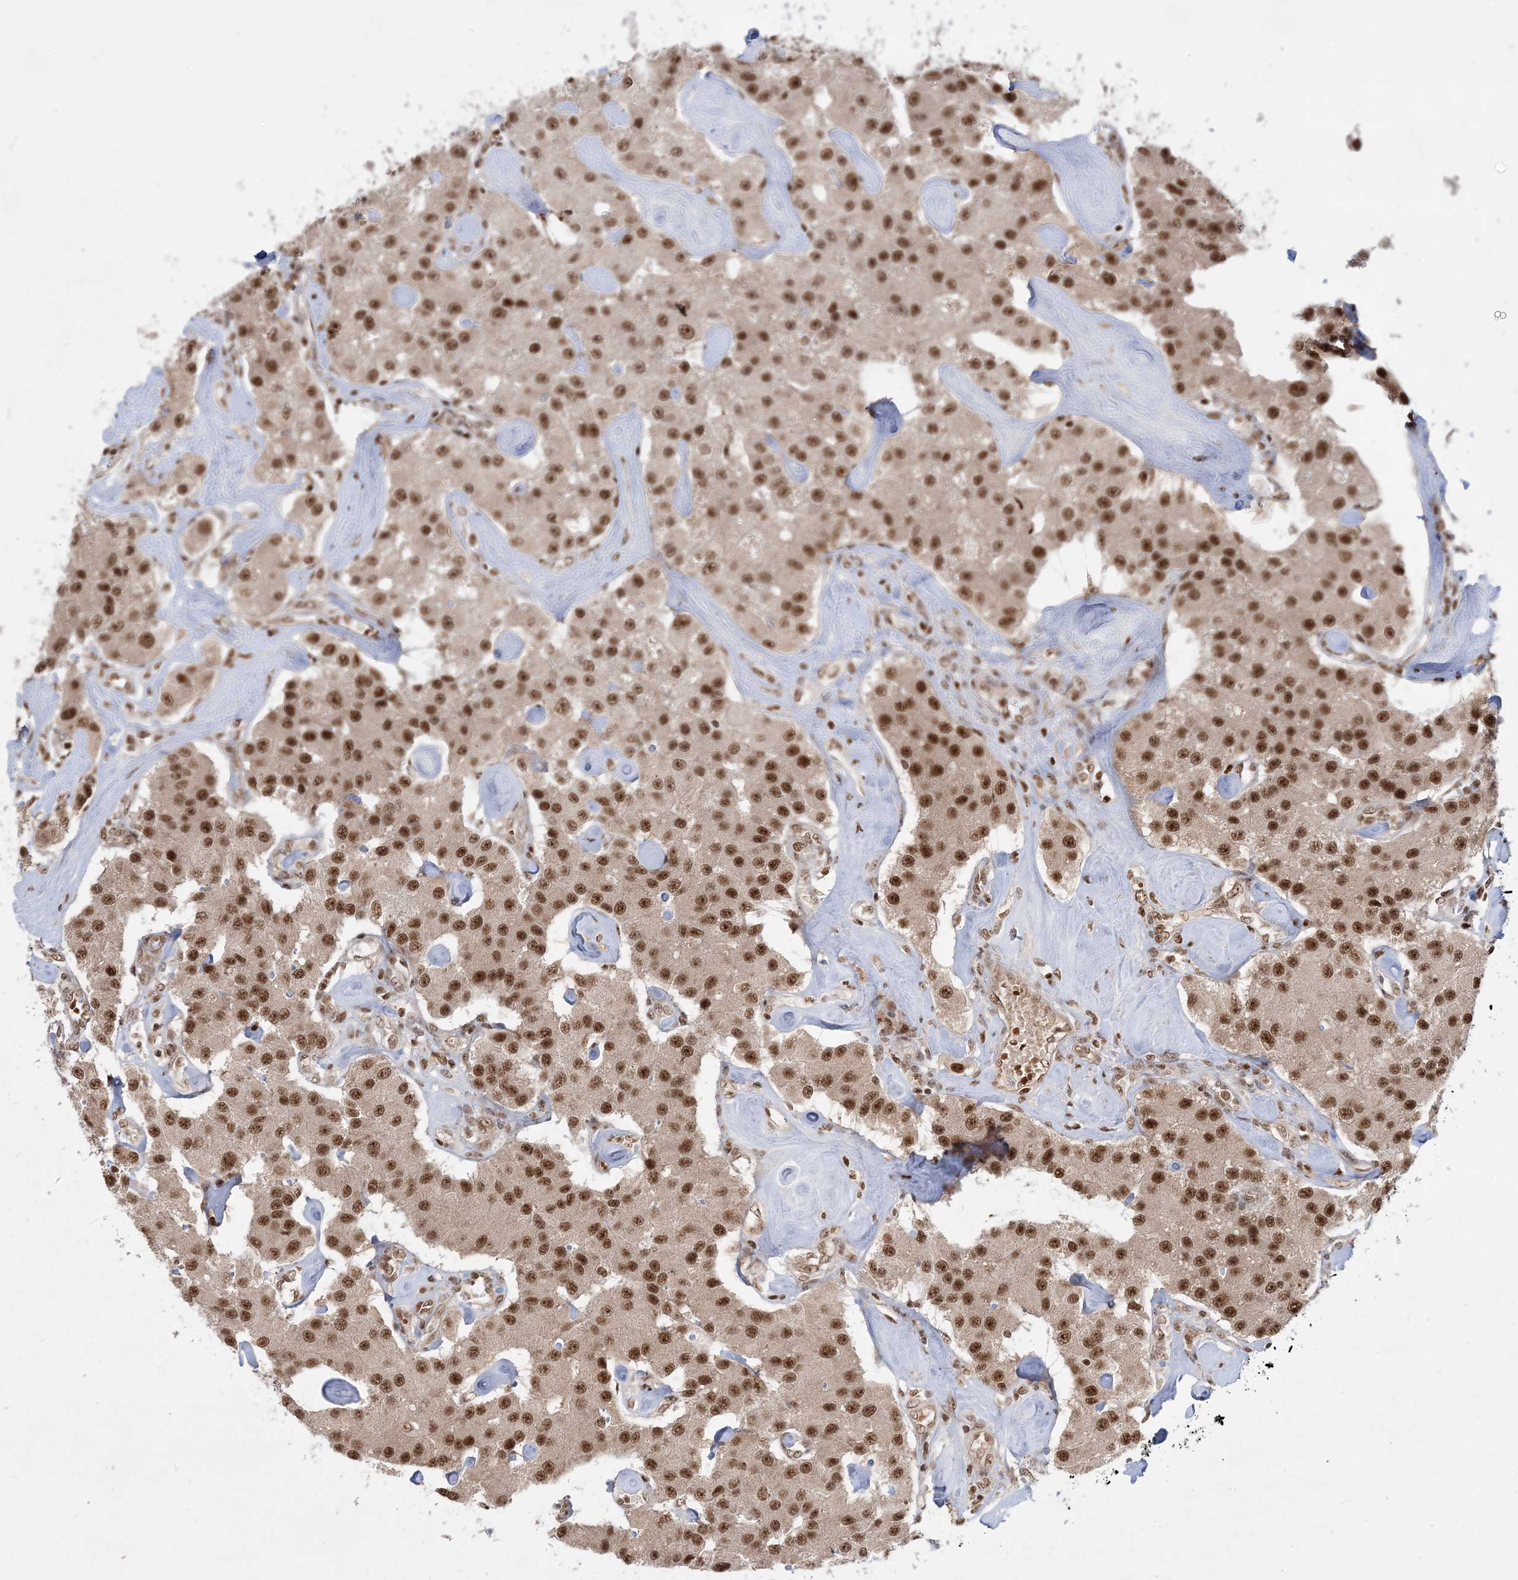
{"staining": {"intensity": "strong", "quantity": ">75%", "location": "nuclear"}, "tissue": "carcinoid", "cell_type": "Tumor cells", "image_type": "cancer", "snomed": [{"axis": "morphology", "description": "Carcinoid, malignant, NOS"}, {"axis": "topography", "description": "Pancreas"}], "caption": "Protein staining of carcinoid tissue reveals strong nuclear staining in about >75% of tumor cells. (Stains: DAB (3,3'-diaminobenzidine) in brown, nuclei in blue, Microscopy: brightfield microscopy at high magnification).", "gene": "PPIL2", "patient": {"sex": "male", "age": 41}}